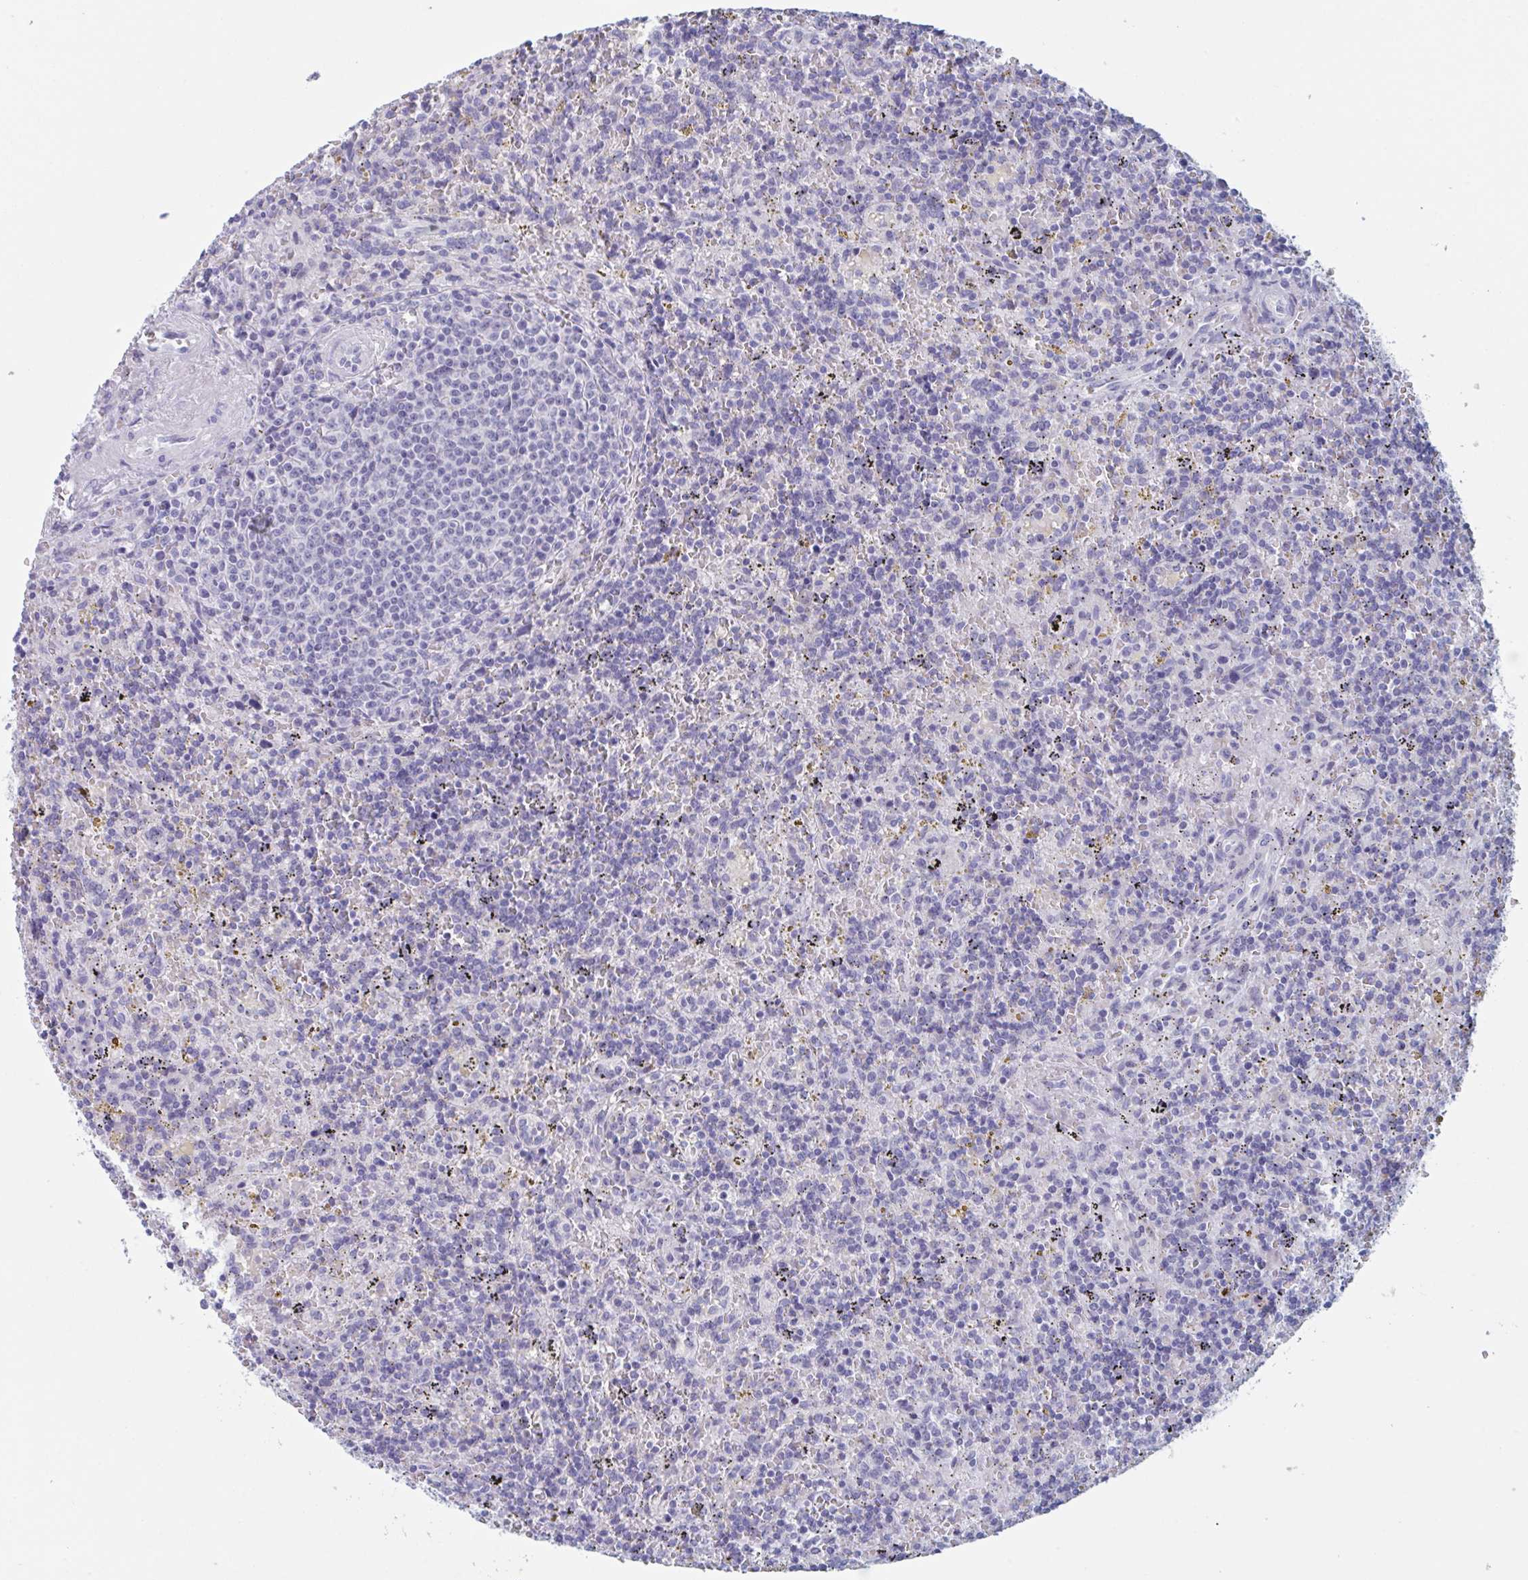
{"staining": {"intensity": "negative", "quantity": "none", "location": "none"}, "tissue": "lymphoma", "cell_type": "Tumor cells", "image_type": "cancer", "snomed": [{"axis": "morphology", "description": "Malignant lymphoma, non-Hodgkin's type, Low grade"}, {"axis": "topography", "description": "Spleen"}], "caption": "Immunohistochemistry photomicrograph of neoplastic tissue: lymphoma stained with DAB displays no significant protein staining in tumor cells. The staining is performed using DAB brown chromogen with nuclei counter-stained in using hematoxylin.", "gene": "HSD11B2", "patient": {"sex": "male", "age": 67}}